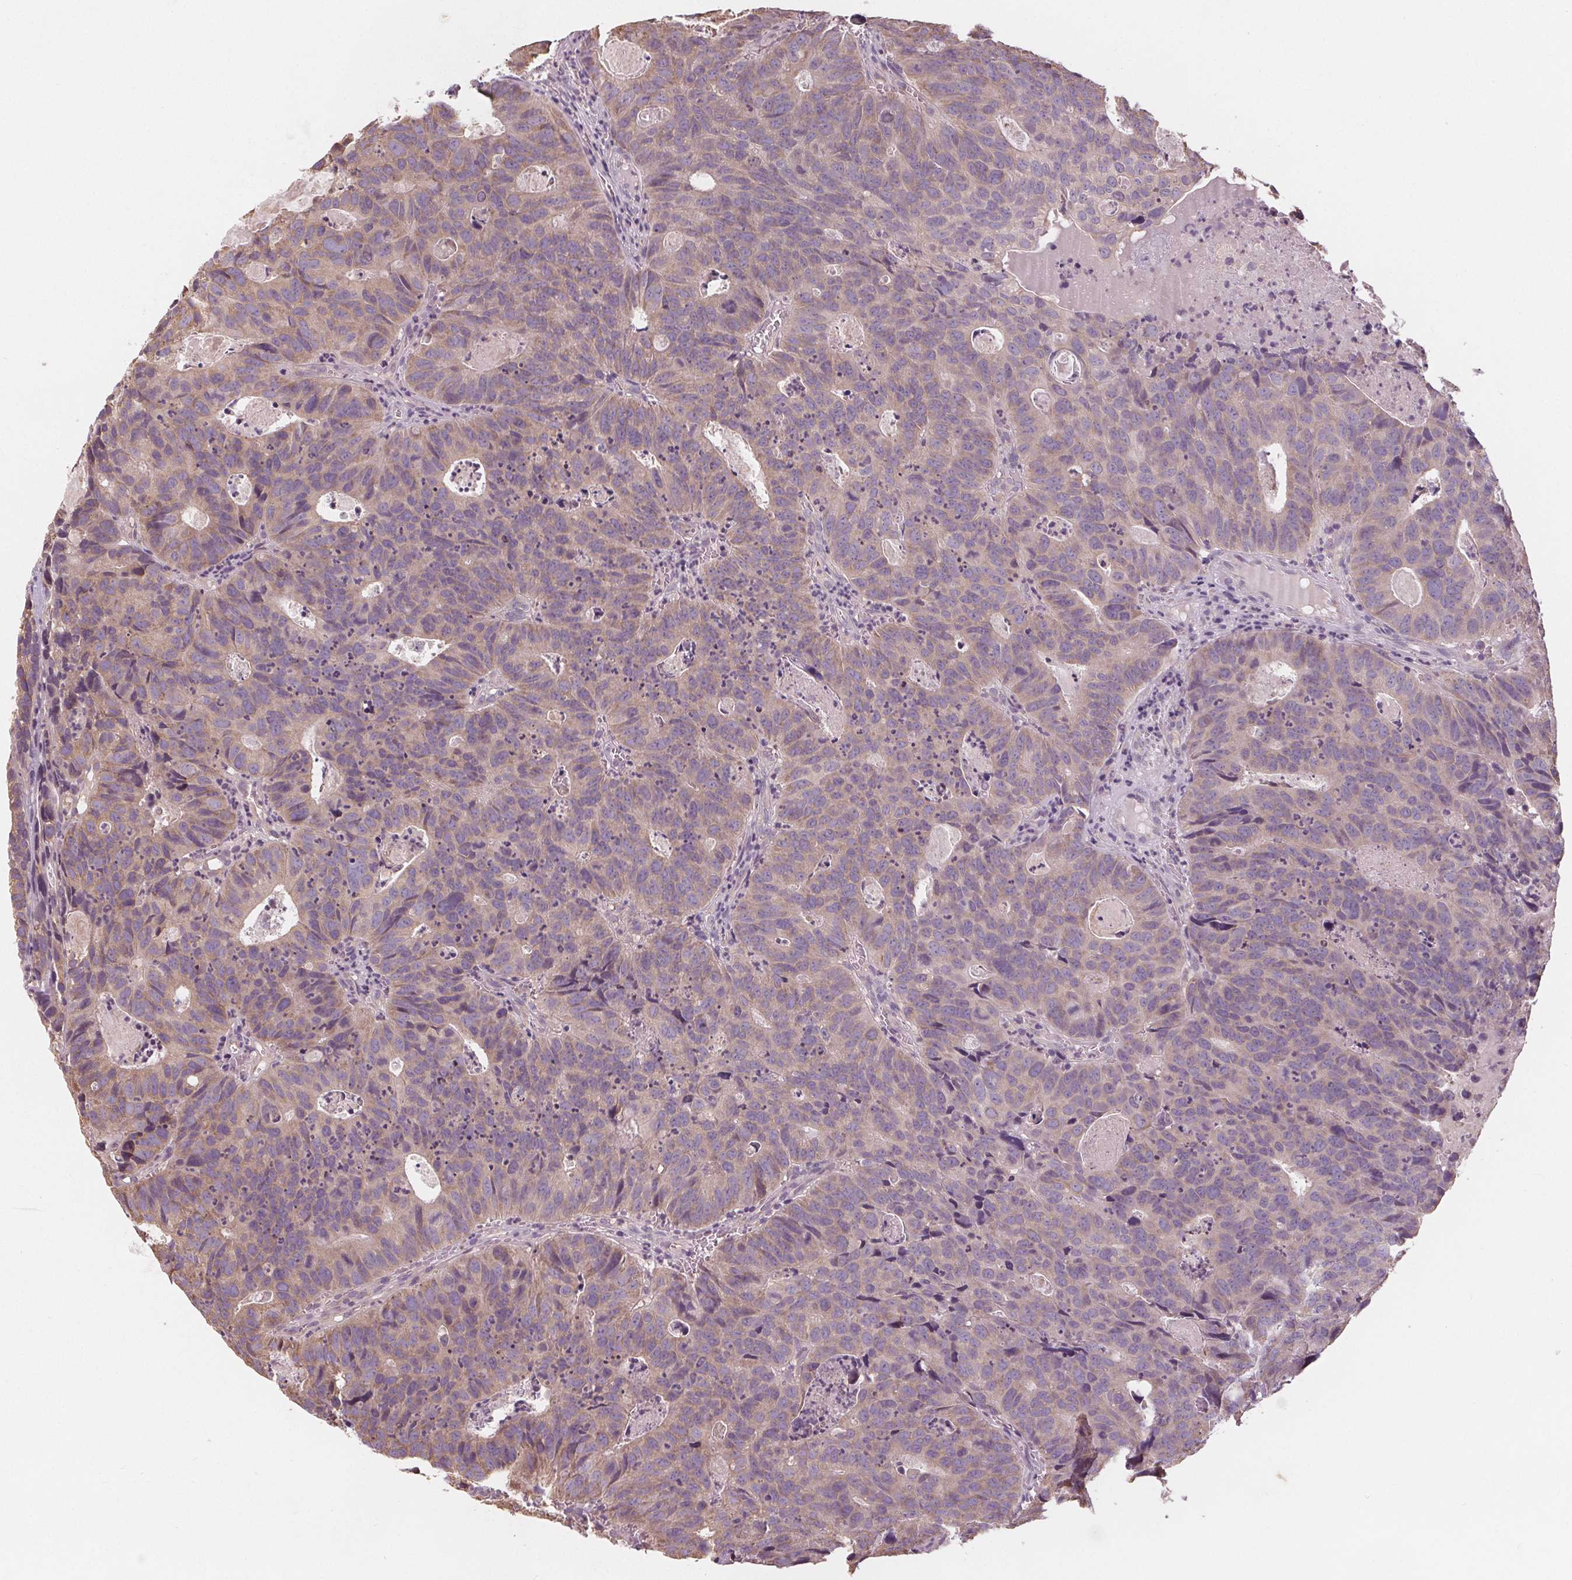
{"staining": {"intensity": "weak", "quantity": "<25%", "location": "cytoplasmic/membranous"}, "tissue": "head and neck cancer", "cell_type": "Tumor cells", "image_type": "cancer", "snomed": [{"axis": "morphology", "description": "Adenocarcinoma, NOS"}, {"axis": "topography", "description": "Head-Neck"}], "caption": "Tumor cells show no significant protein positivity in head and neck adenocarcinoma.", "gene": "TMEM80", "patient": {"sex": "male", "age": 62}}